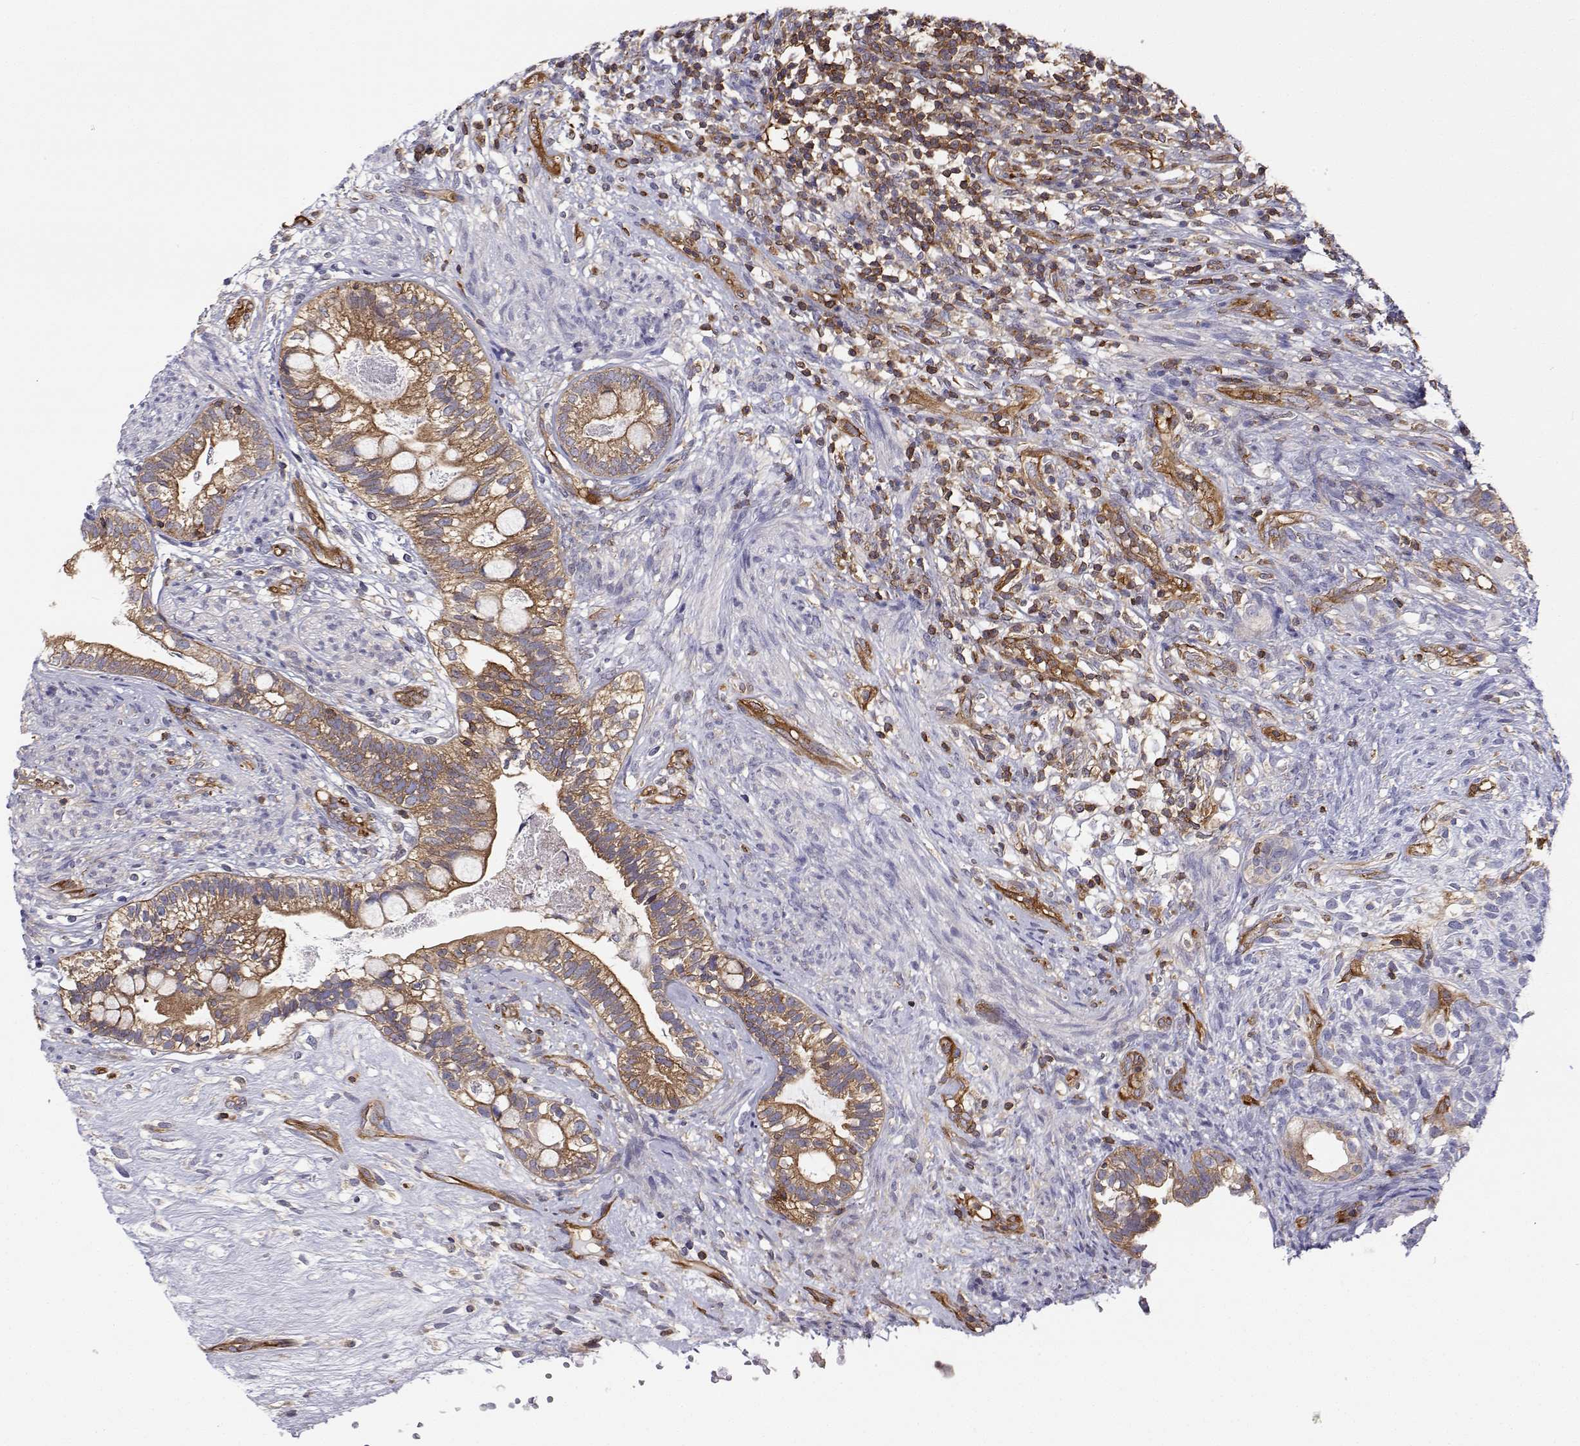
{"staining": {"intensity": "moderate", "quantity": ">75%", "location": "cytoplasmic/membranous"}, "tissue": "testis cancer", "cell_type": "Tumor cells", "image_type": "cancer", "snomed": [{"axis": "morphology", "description": "Seminoma, NOS"}, {"axis": "morphology", "description": "Carcinoma, Embryonal, NOS"}, {"axis": "topography", "description": "Testis"}], "caption": "An image of testis cancer (embryonal carcinoma) stained for a protein displays moderate cytoplasmic/membranous brown staining in tumor cells. Nuclei are stained in blue.", "gene": "MYH9", "patient": {"sex": "male", "age": 41}}